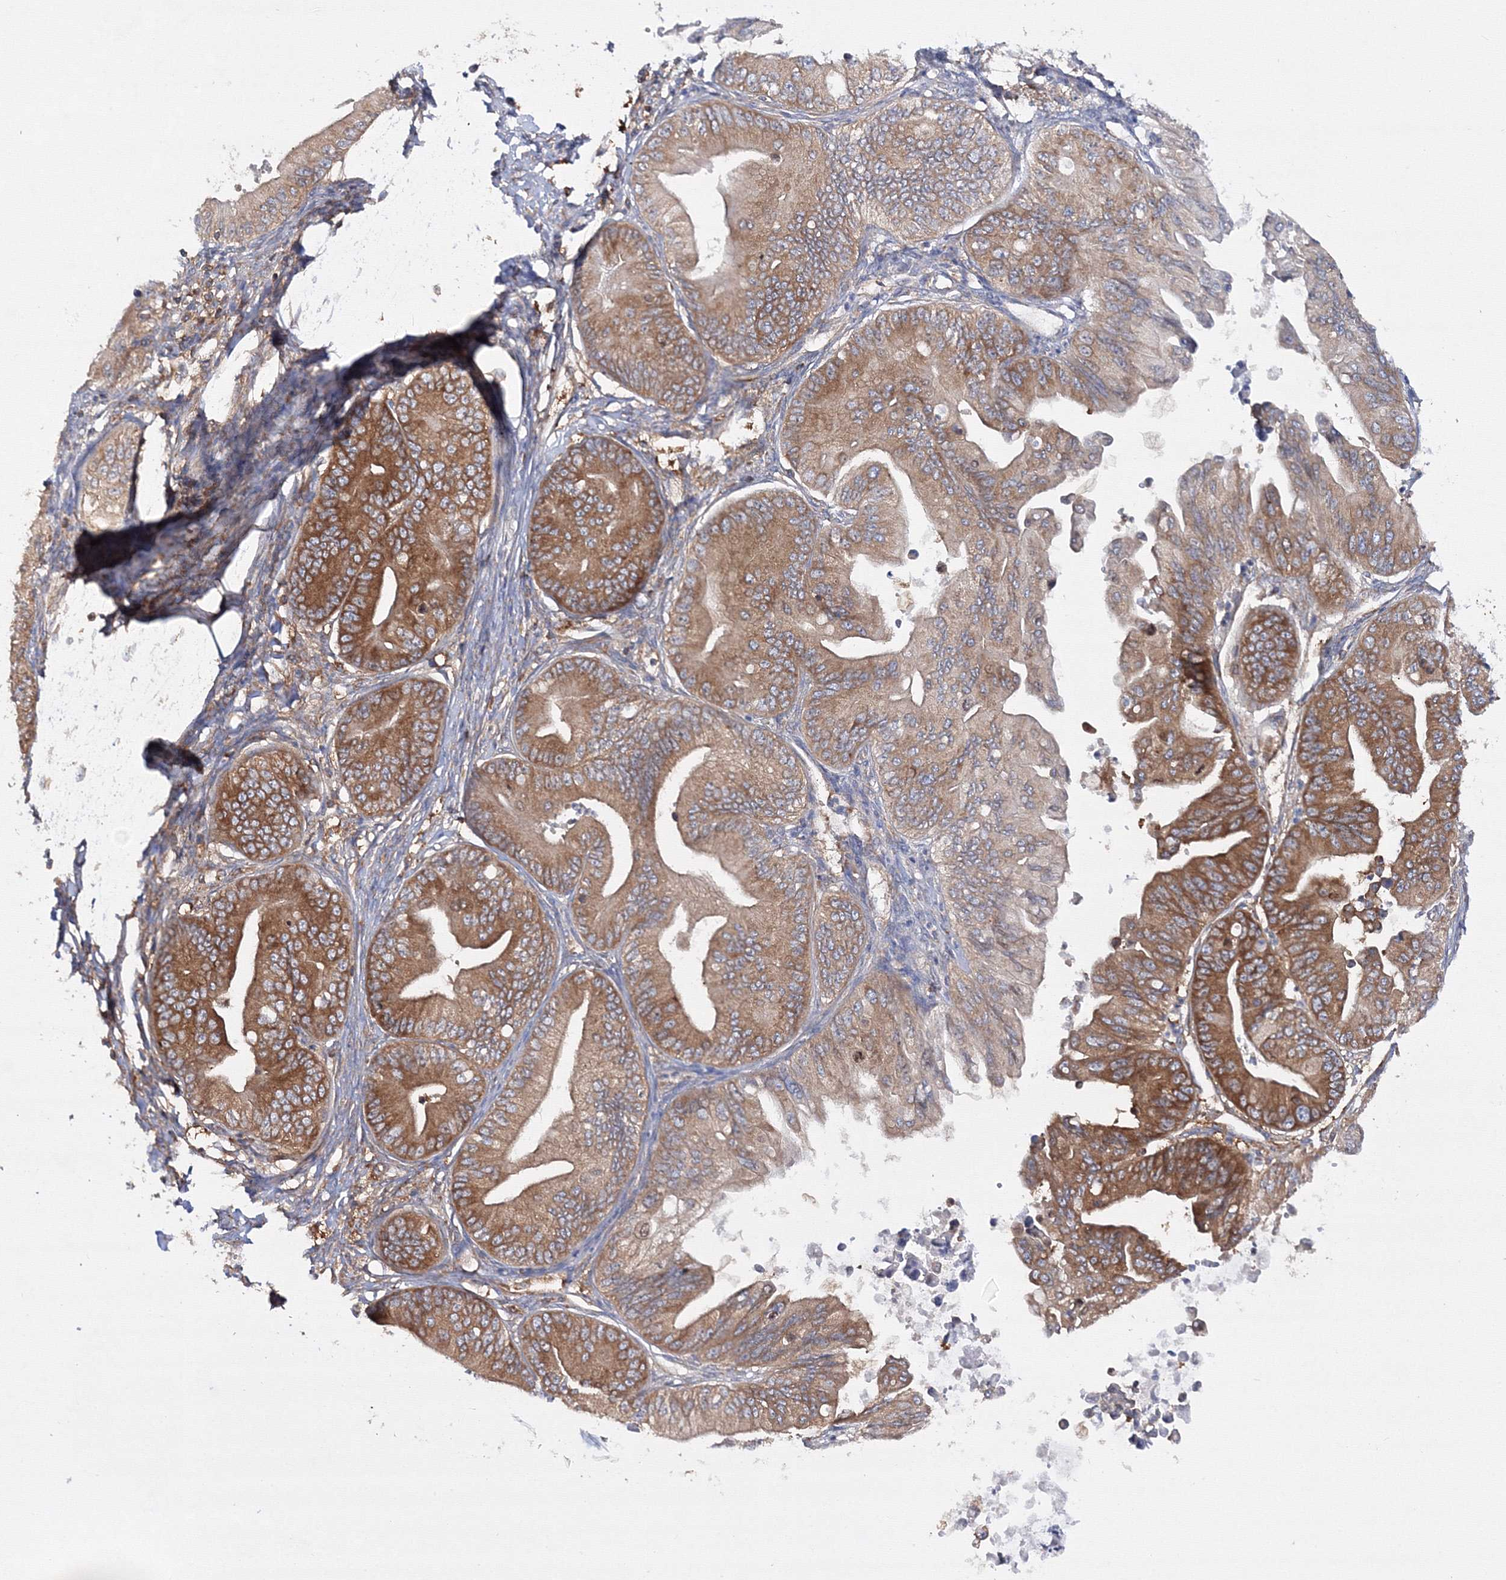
{"staining": {"intensity": "strong", "quantity": ">75%", "location": "cytoplasmic/membranous"}, "tissue": "ovarian cancer", "cell_type": "Tumor cells", "image_type": "cancer", "snomed": [{"axis": "morphology", "description": "Cystadenocarcinoma, mucinous, NOS"}, {"axis": "topography", "description": "Ovary"}], "caption": "Immunohistochemical staining of human ovarian cancer exhibits strong cytoplasmic/membranous protein expression in approximately >75% of tumor cells.", "gene": "HARS1", "patient": {"sex": "female", "age": 71}}